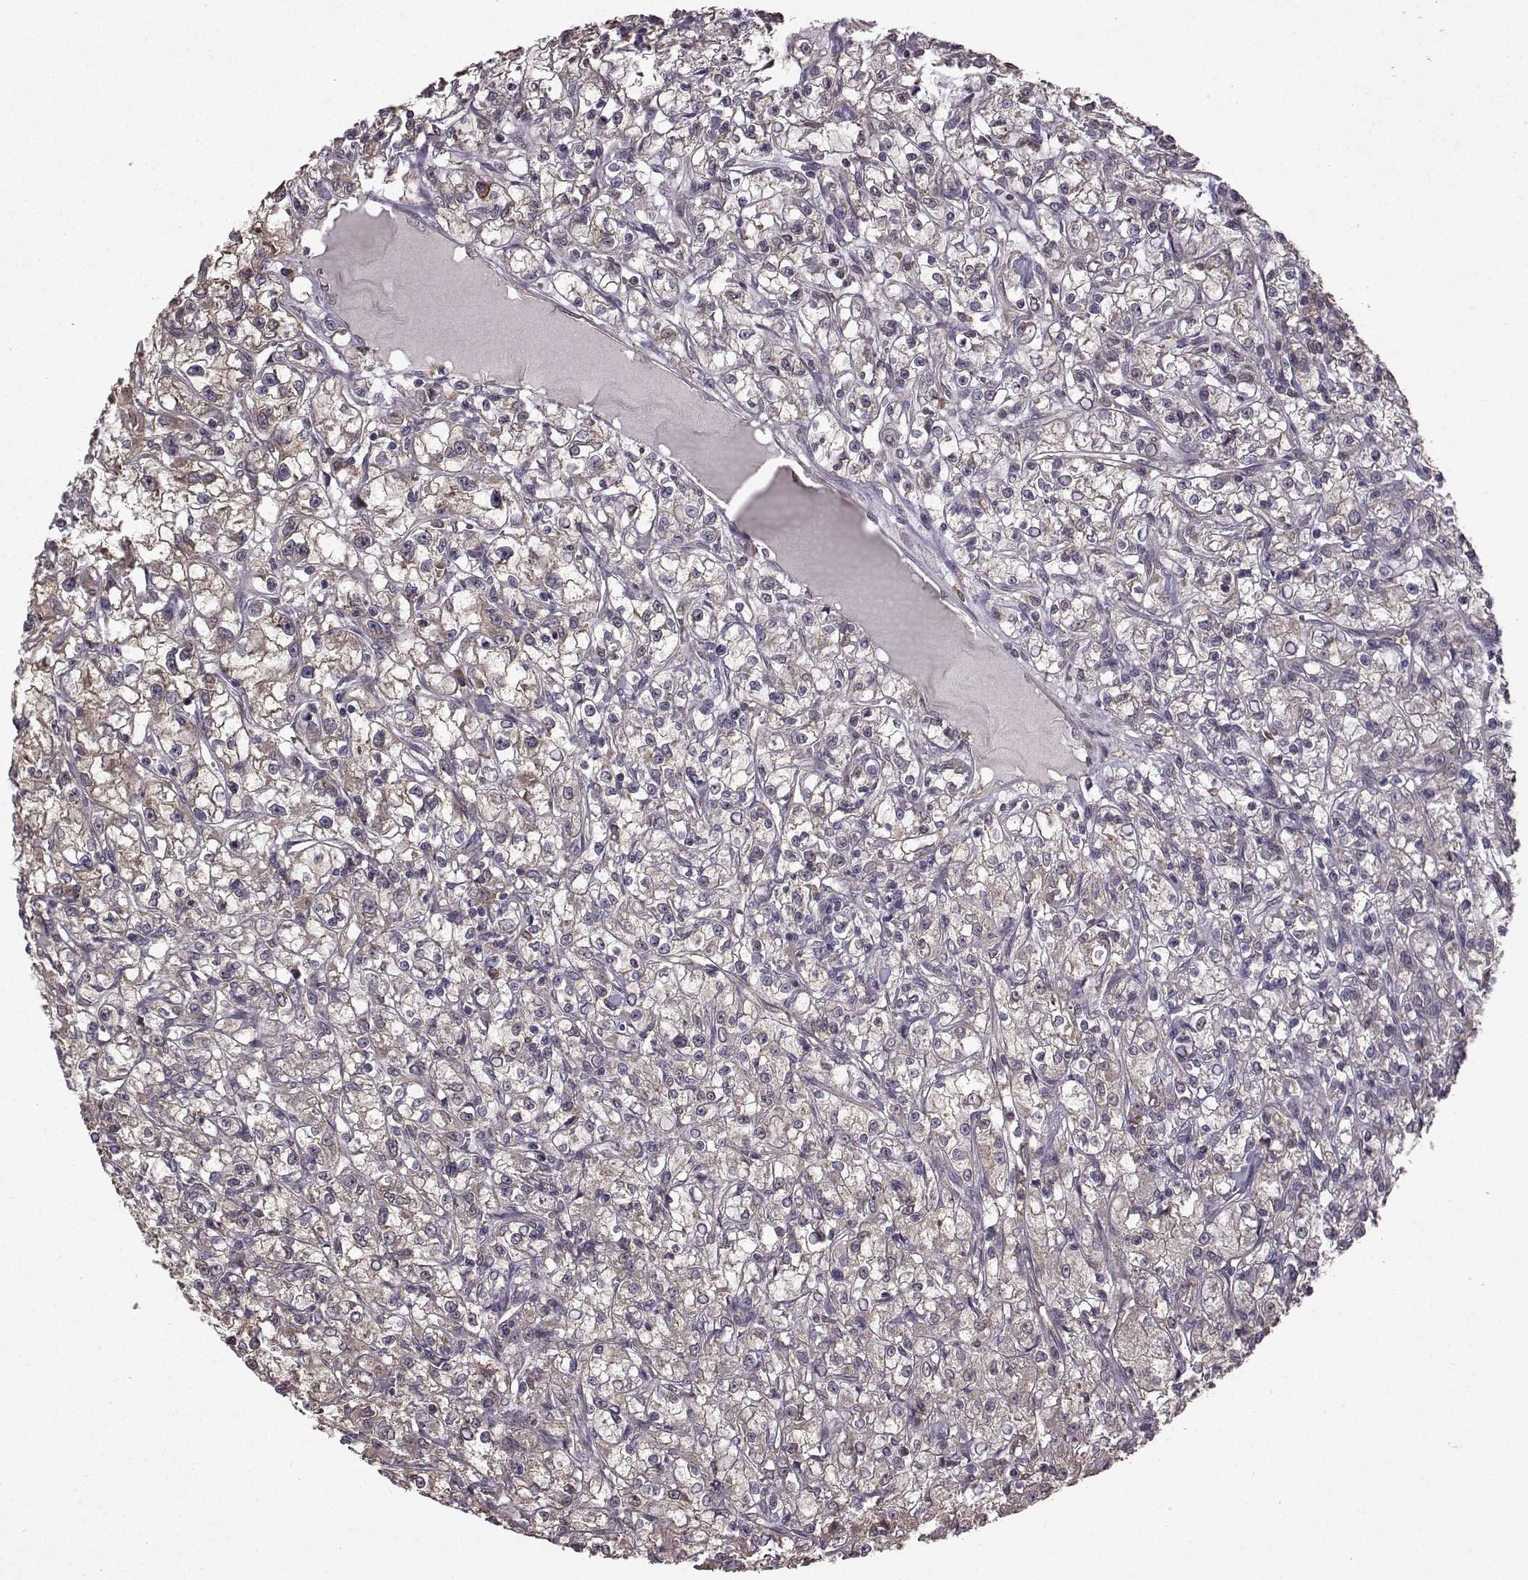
{"staining": {"intensity": "weak", "quantity": "<25%", "location": "cytoplasmic/membranous"}, "tissue": "renal cancer", "cell_type": "Tumor cells", "image_type": "cancer", "snomed": [{"axis": "morphology", "description": "Adenocarcinoma, NOS"}, {"axis": "topography", "description": "Kidney"}], "caption": "DAB immunohistochemical staining of adenocarcinoma (renal) exhibits no significant expression in tumor cells.", "gene": "NME1-NME2", "patient": {"sex": "female", "age": 59}}